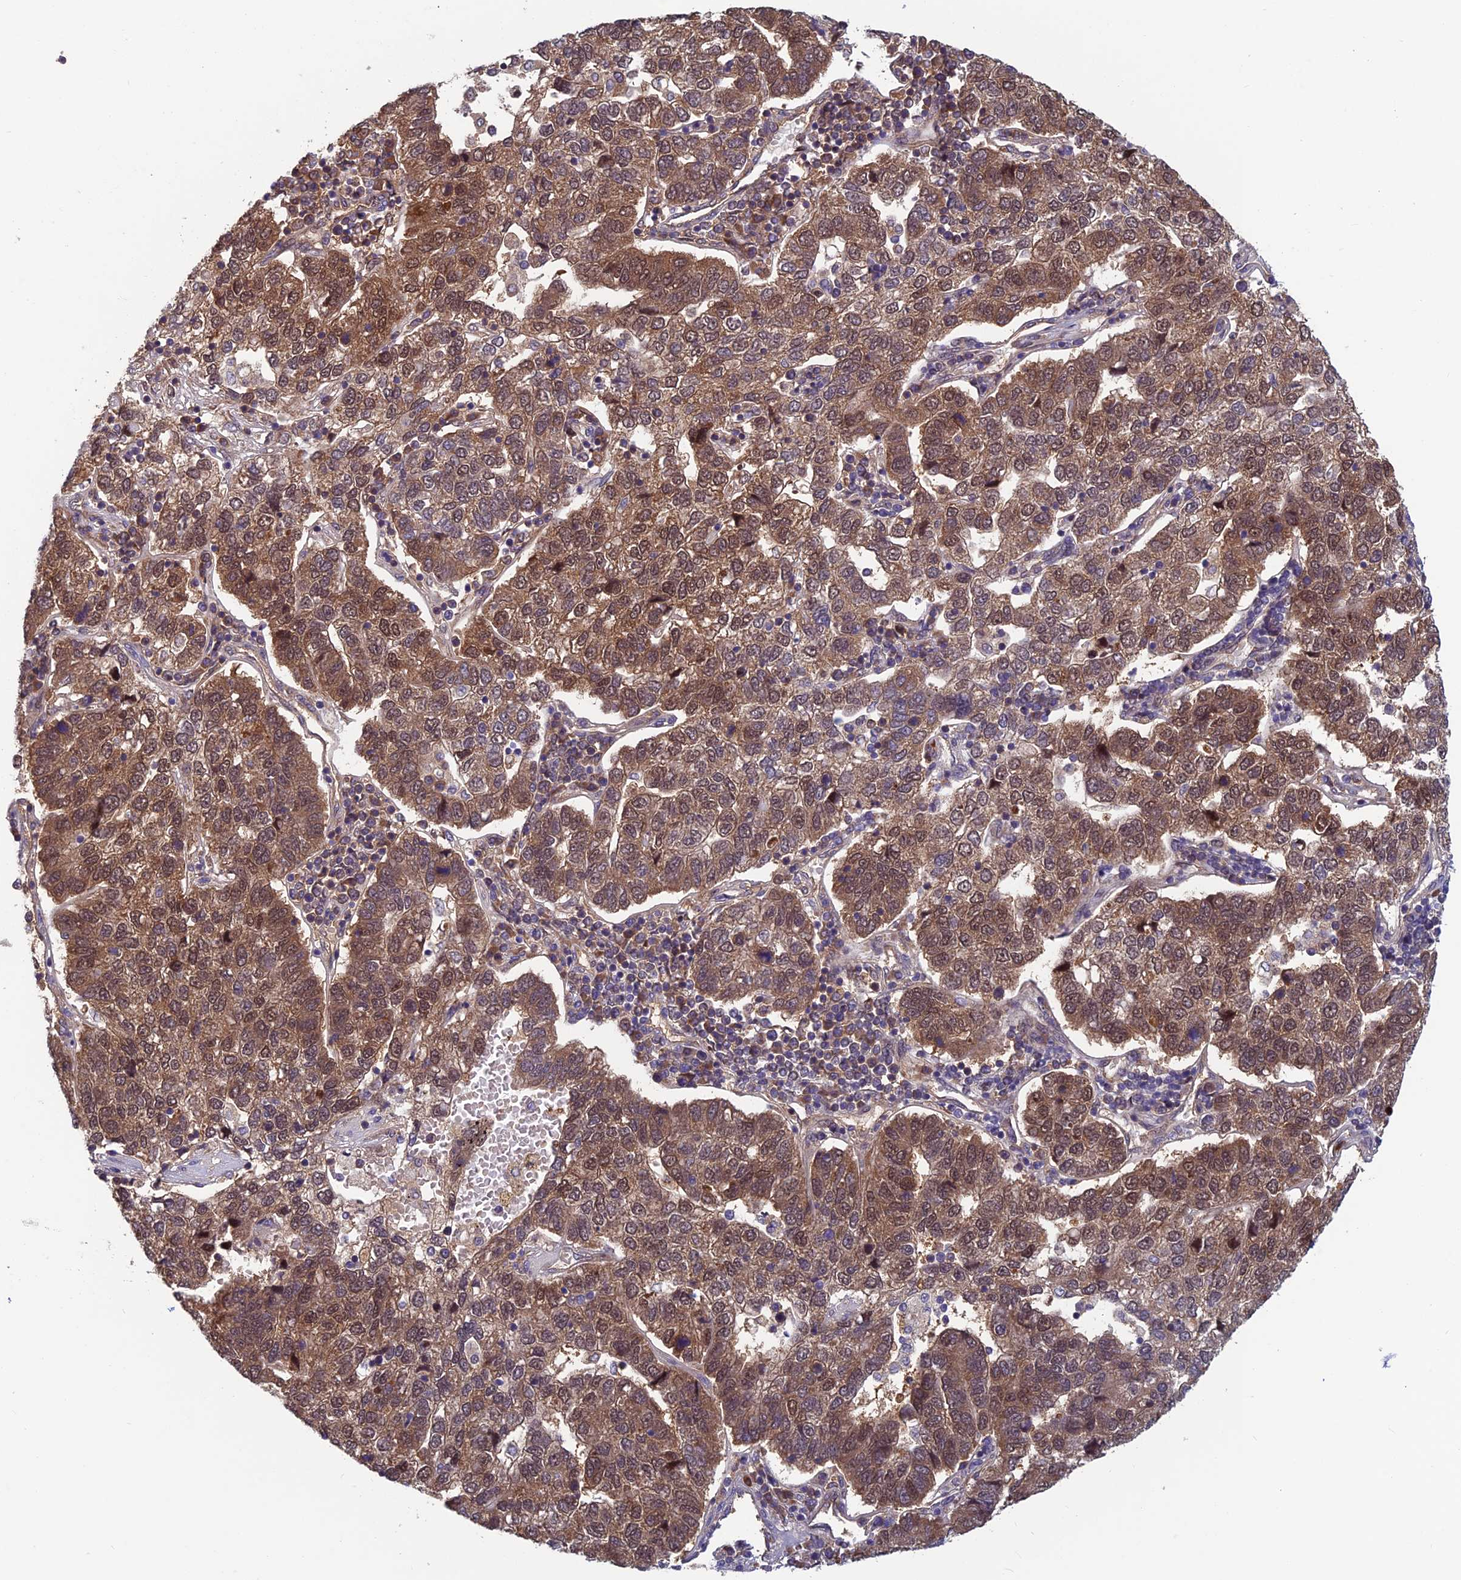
{"staining": {"intensity": "moderate", "quantity": ">75%", "location": "cytoplasmic/membranous,nuclear"}, "tissue": "pancreatic cancer", "cell_type": "Tumor cells", "image_type": "cancer", "snomed": [{"axis": "morphology", "description": "Adenocarcinoma, NOS"}, {"axis": "topography", "description": "Pancreas"}], "caption": "Adenocarcinoma (pancreatic) was stained to show a protein in brown. There is medium levels of moderate cytoplasmic/membranous and nuclear staining in about >75% of tumor cells. Using DAB (brown) and hematoxylin (blue) stains, captured at high magnification using brightfield microscopy.", "gene": "CCDC15", "patient": {"sex": "female", "age": 61}}